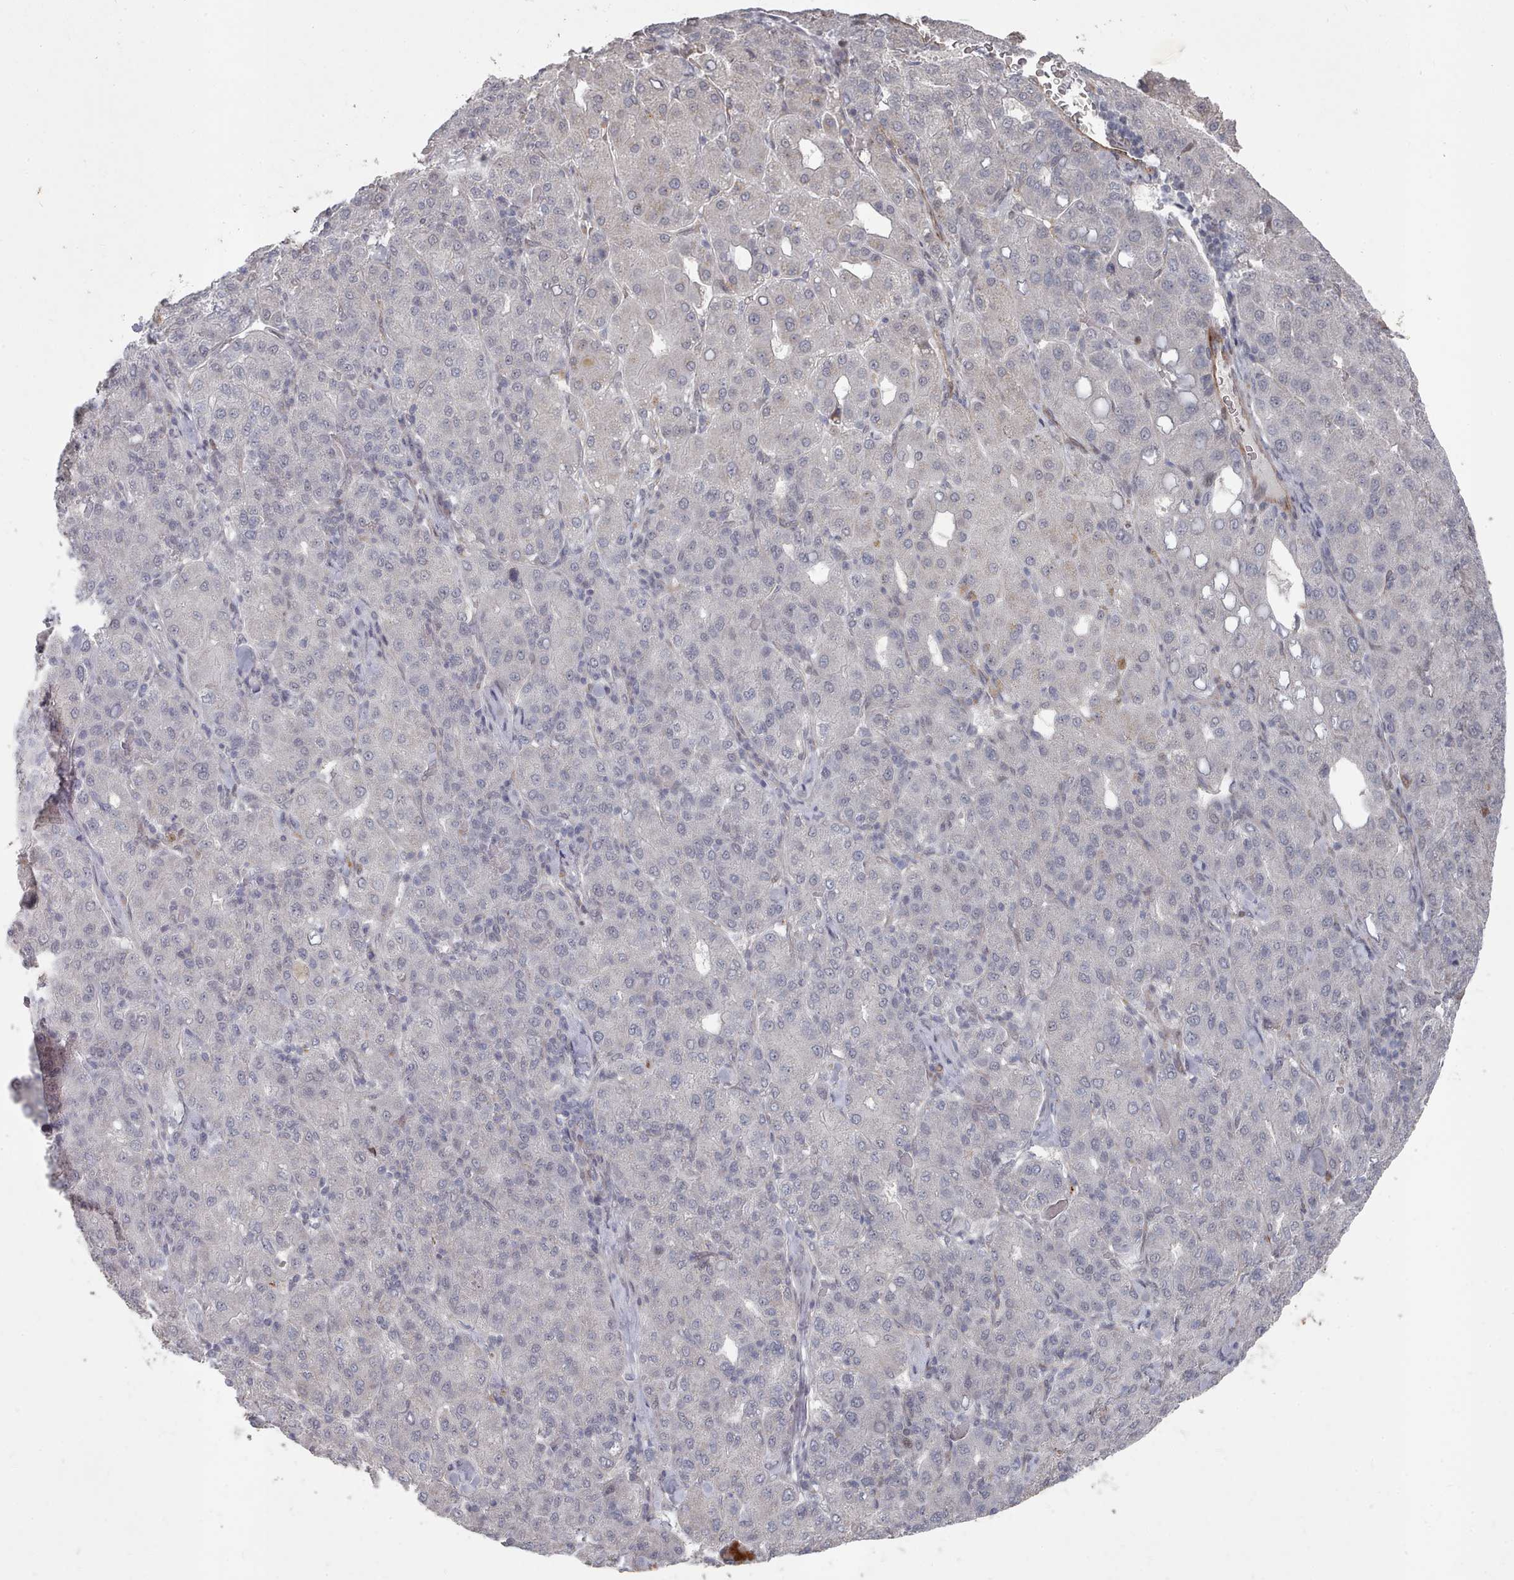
{"staining": {"intensity": "negative", "quantity": "none", "location": "none"}, "tissue": "liver cancer", "cell_type": "Tumor cells", "image_type": "cancer", "snomed": [{"axis": "morphology", "description": "Carcinoma, Hepatocellular, NOS"}, {"axis": "topography", "description": "Liver"}], "caption": "A micrograph of liver cancer (hepatocellular carcinoma) stained for a protein exhibits no brown staining in tumor cells.", "gene": "CPSF4", "patient": {"sex": "male", "age": 65}}